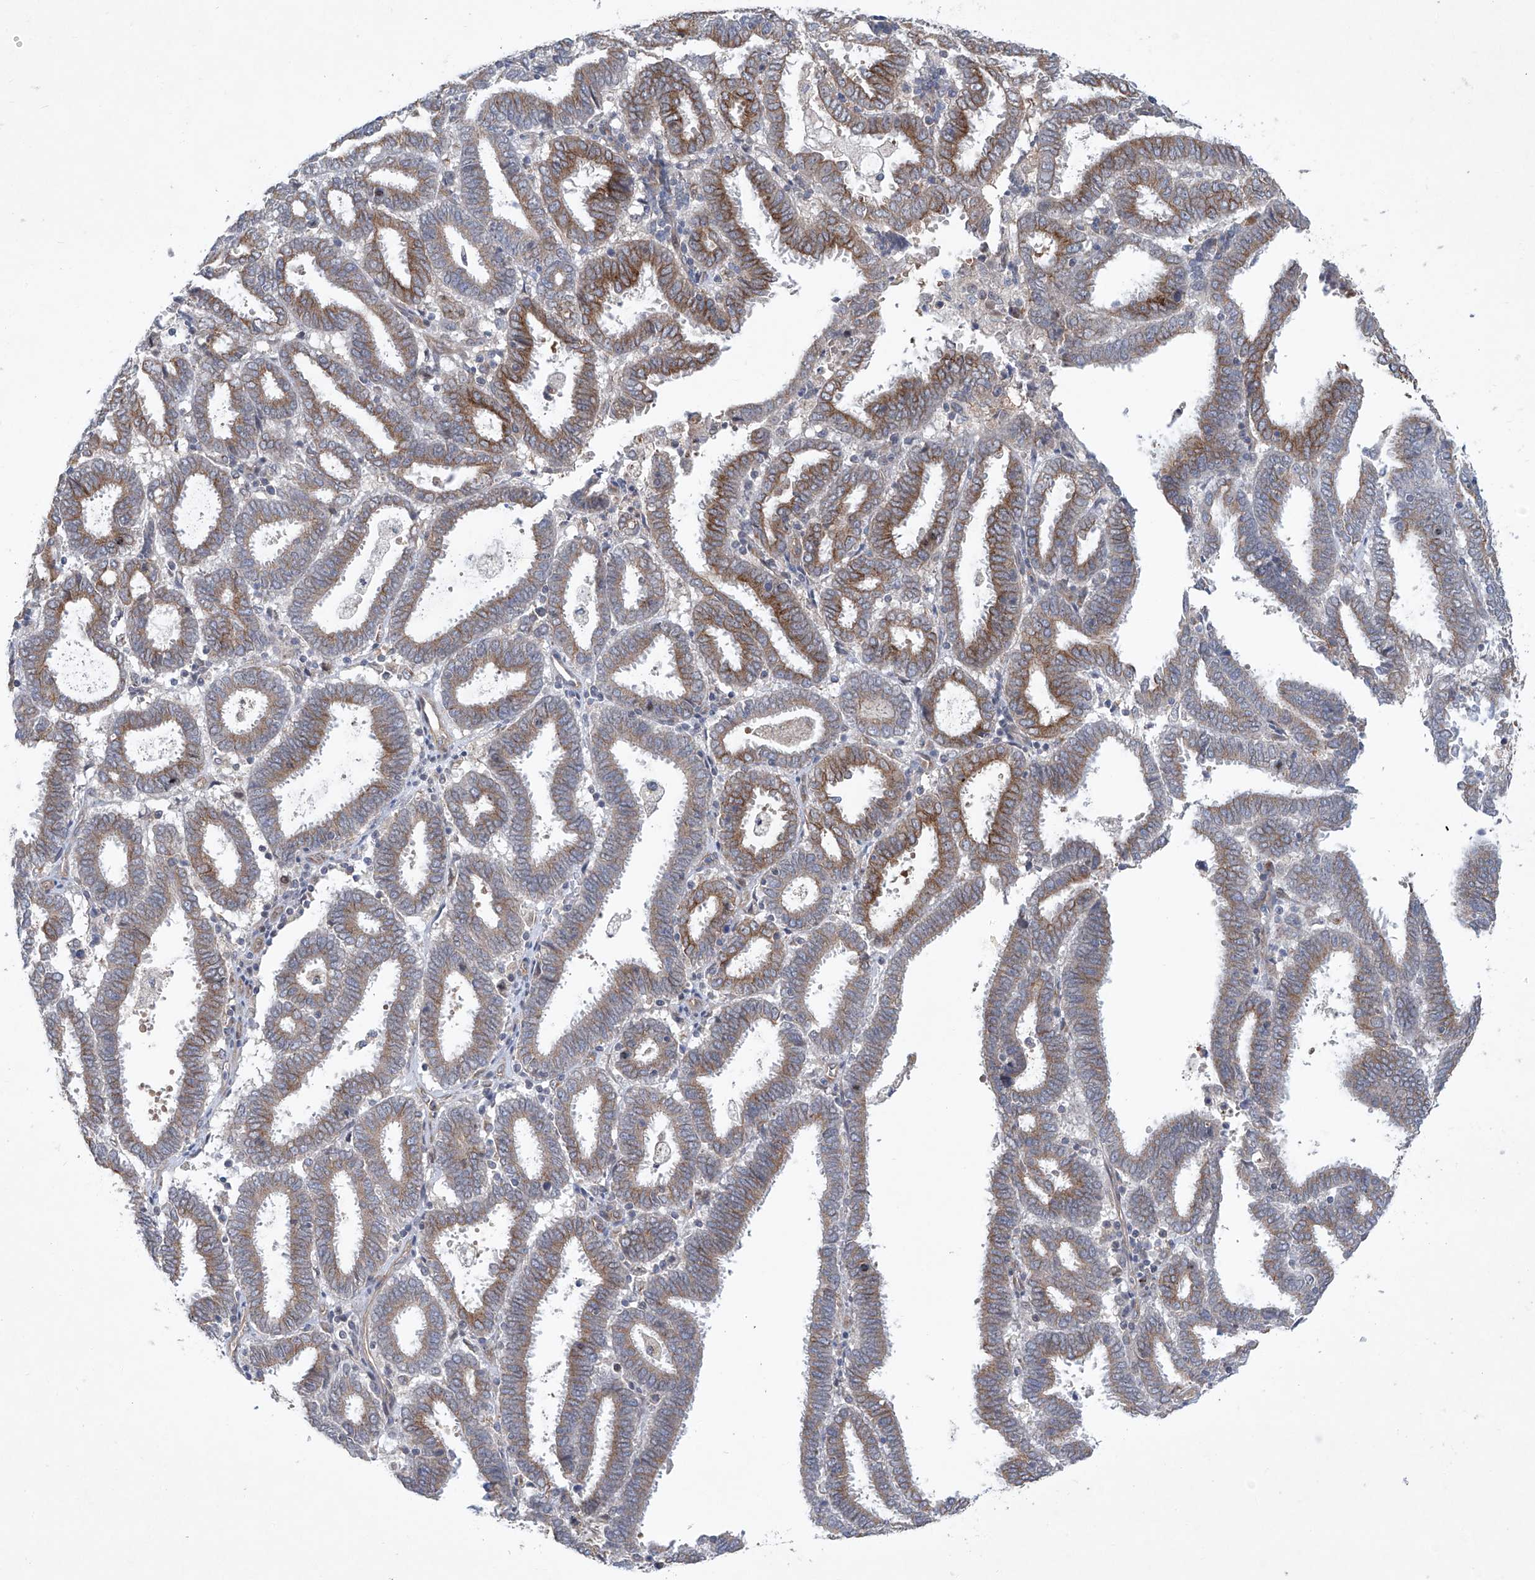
{"staining": {"intensity": "moderate", "quantity": ">75%", "location": "cytoplasmic/membranous"}, "tissue": "endometrial cancer", "cell_type": "Tumor cells", "image_type": "cancer", "snomed": [{"axis": "morphology", "description": "Adenocarcinoma, NOS"}, {"axis": "topography", "description": "Uterus"}], "caption": "High-magnification brightfield microscopy of adenocarcinoma (endometrial) stained with DAB (3,3'-diaminobenzidine) (brown) and counterstained with hematoxylin (blue). tumor cells exhibit moderate cytoplasmic/membranous staining is appreciated in approximately>75% of cells.", "gene": "KLC4", "patient": {"sex": "female", "age": 83}}